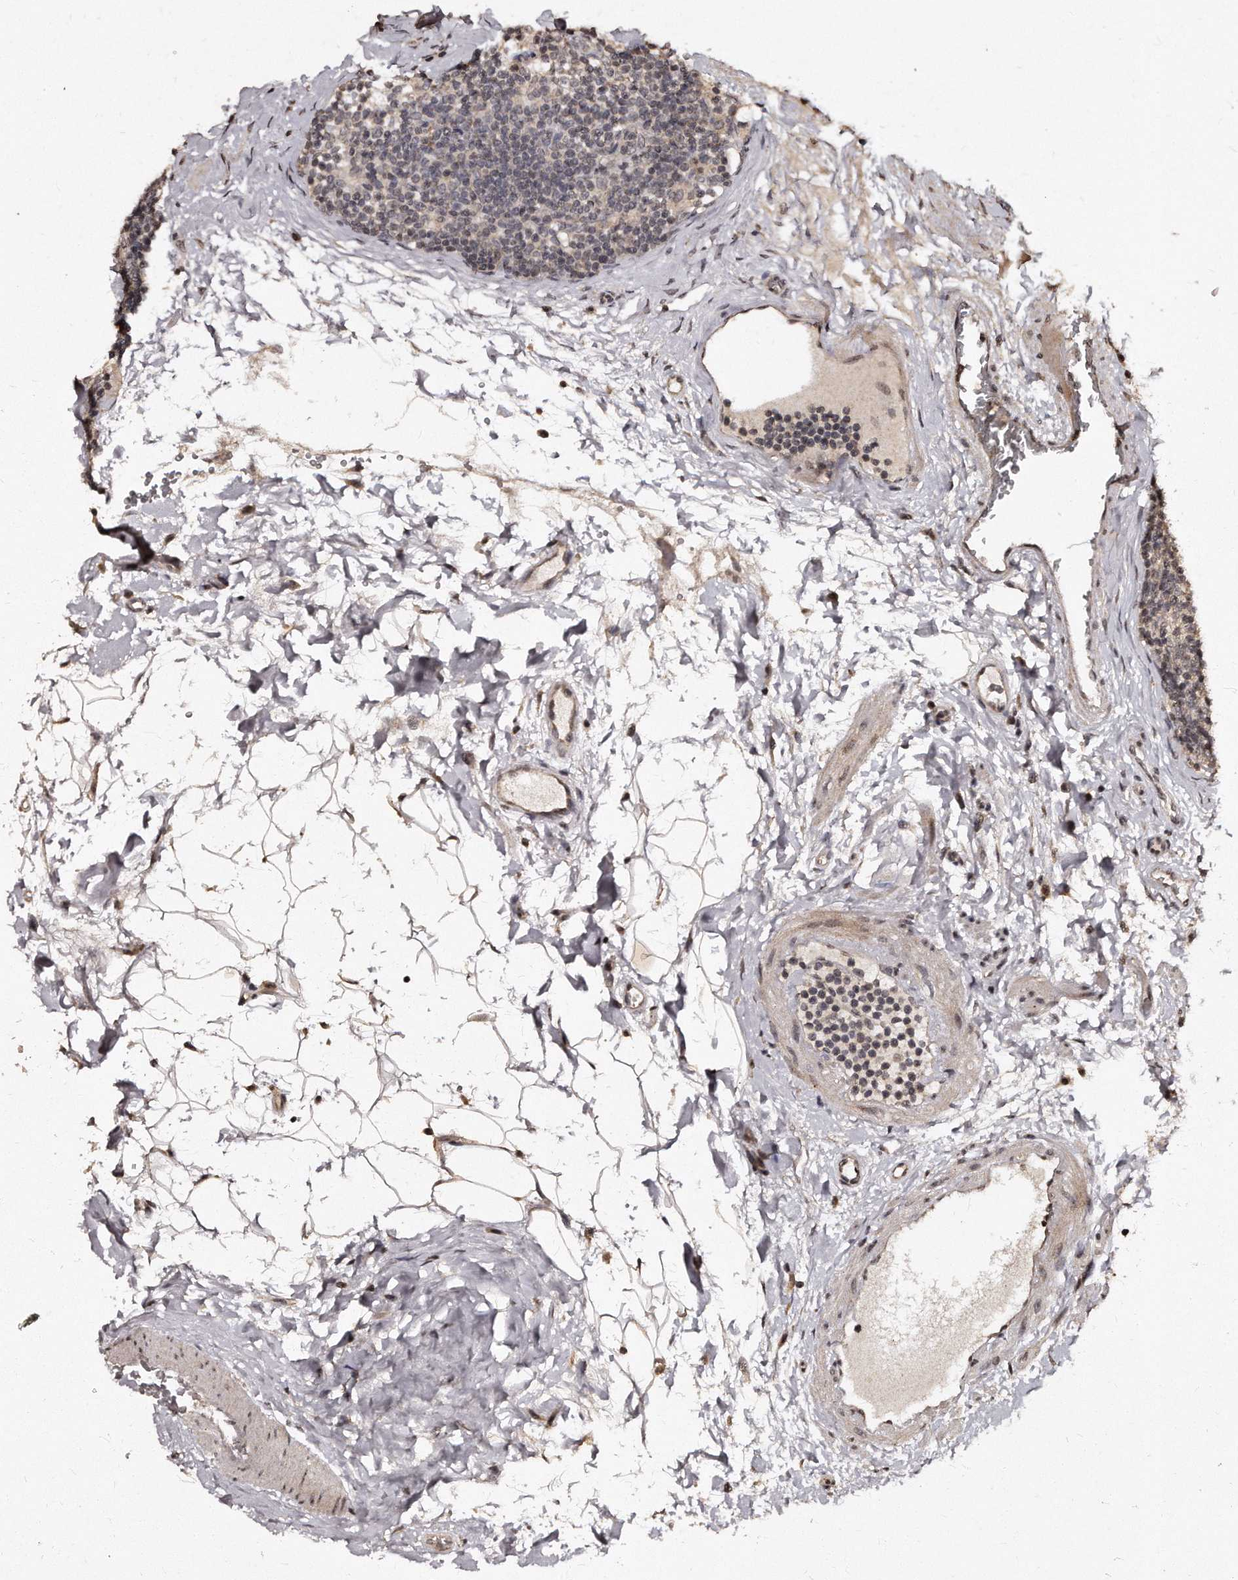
{"staining": {"intensity": "weak", "quantity": "25%-75%", "location": "nuclear"}, "tissue": "lymph node", "cell_type": "Germinal center cells", "image_type": "normal", "snomed": [{"axis": "morphology", "description": "Normal tissue, NOS"}, {"axis": "topography", "description": "Lymph node"}], "caption": "This image demonstrates unremarkable lymph node stained with immunohistochemistry to label a protein in brown. The nuclear of germinal center cells show weak positivity for the protein. Nuclei are counter-stained blue.", "gene": "TSHR", "patient": {"sex": "female", "age": 22}}